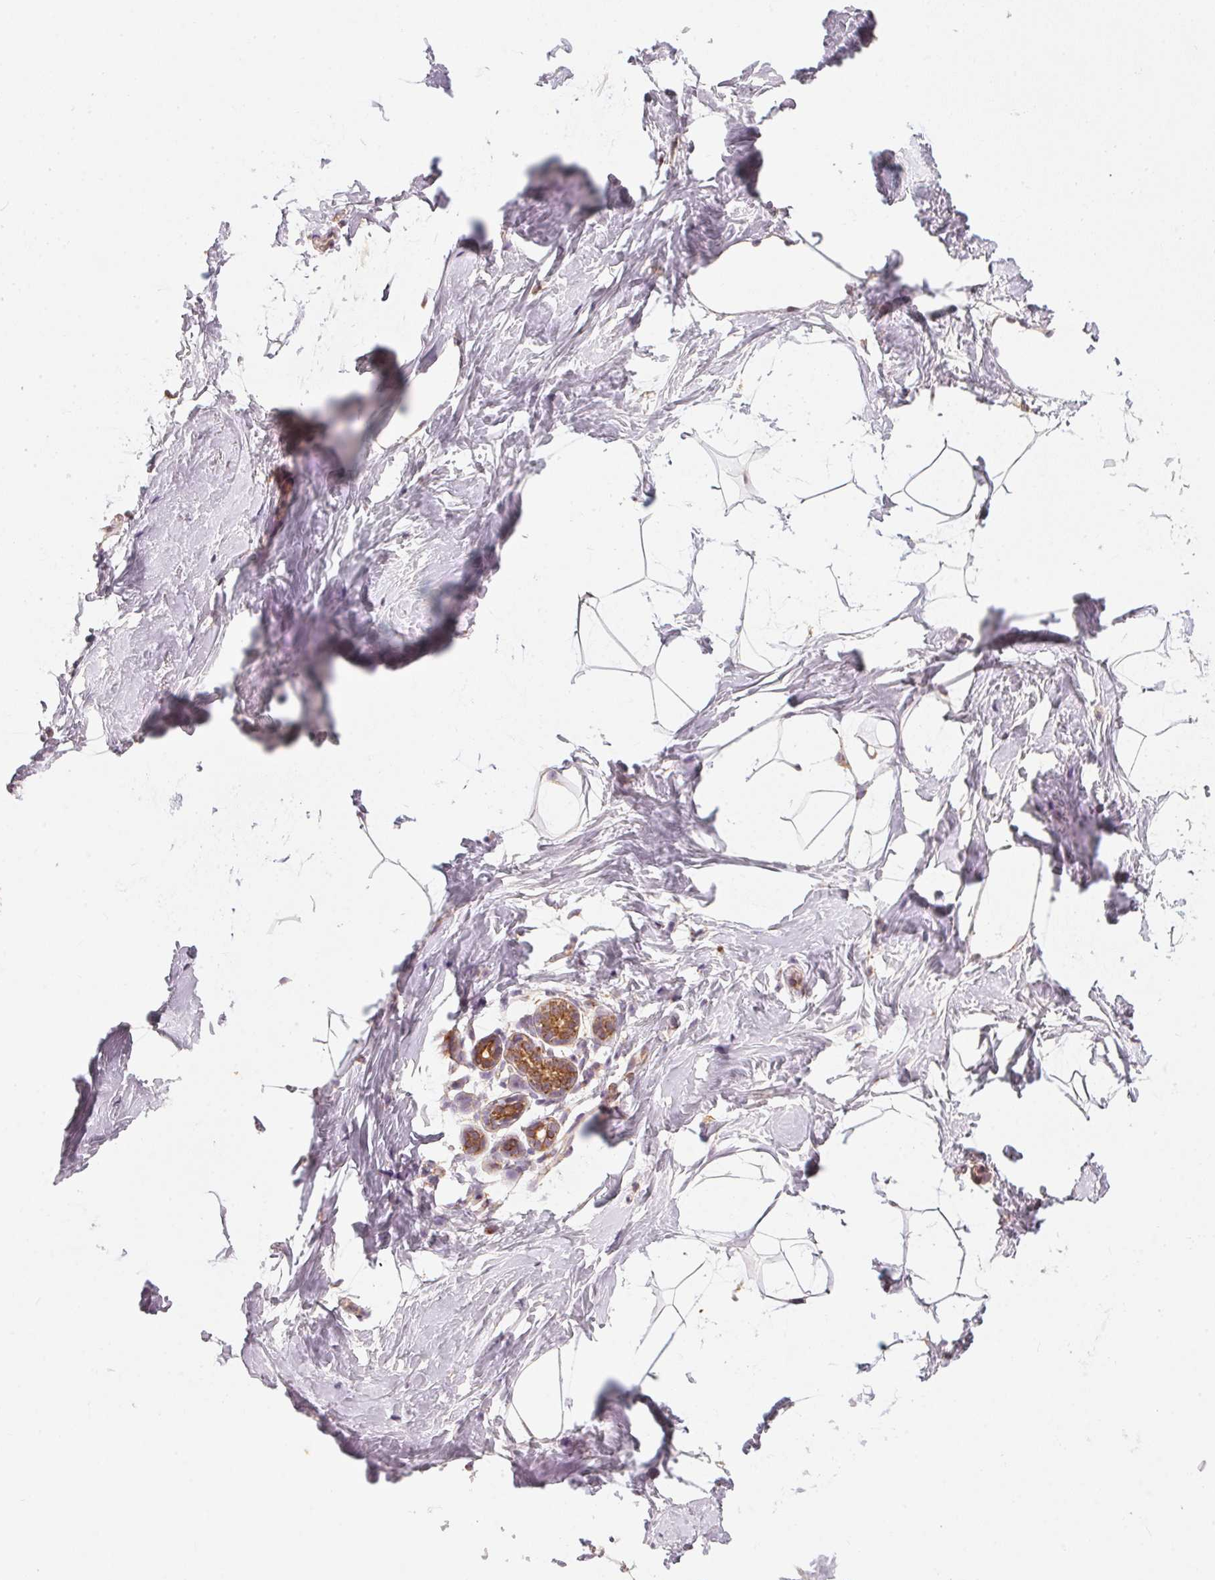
{"staining": {"intensity": "negative", "quantity": "none", "location": "none"}, "tissue": "breast", "cell_type": "Adipocytes", "image_type": "normal", "snomed": [{"axis": "morphology", "description": "Normal tissue, NOS"}, {"axis": "topography", "description": "Breast"}], "caption": "An IHC histopathology image of benign breast is shown. There is no staining in adipocytes of breast. (DAB IHC, high magnification).", "gene": "MATCAP1", "patient": {"sex": "female", "age": 32}}